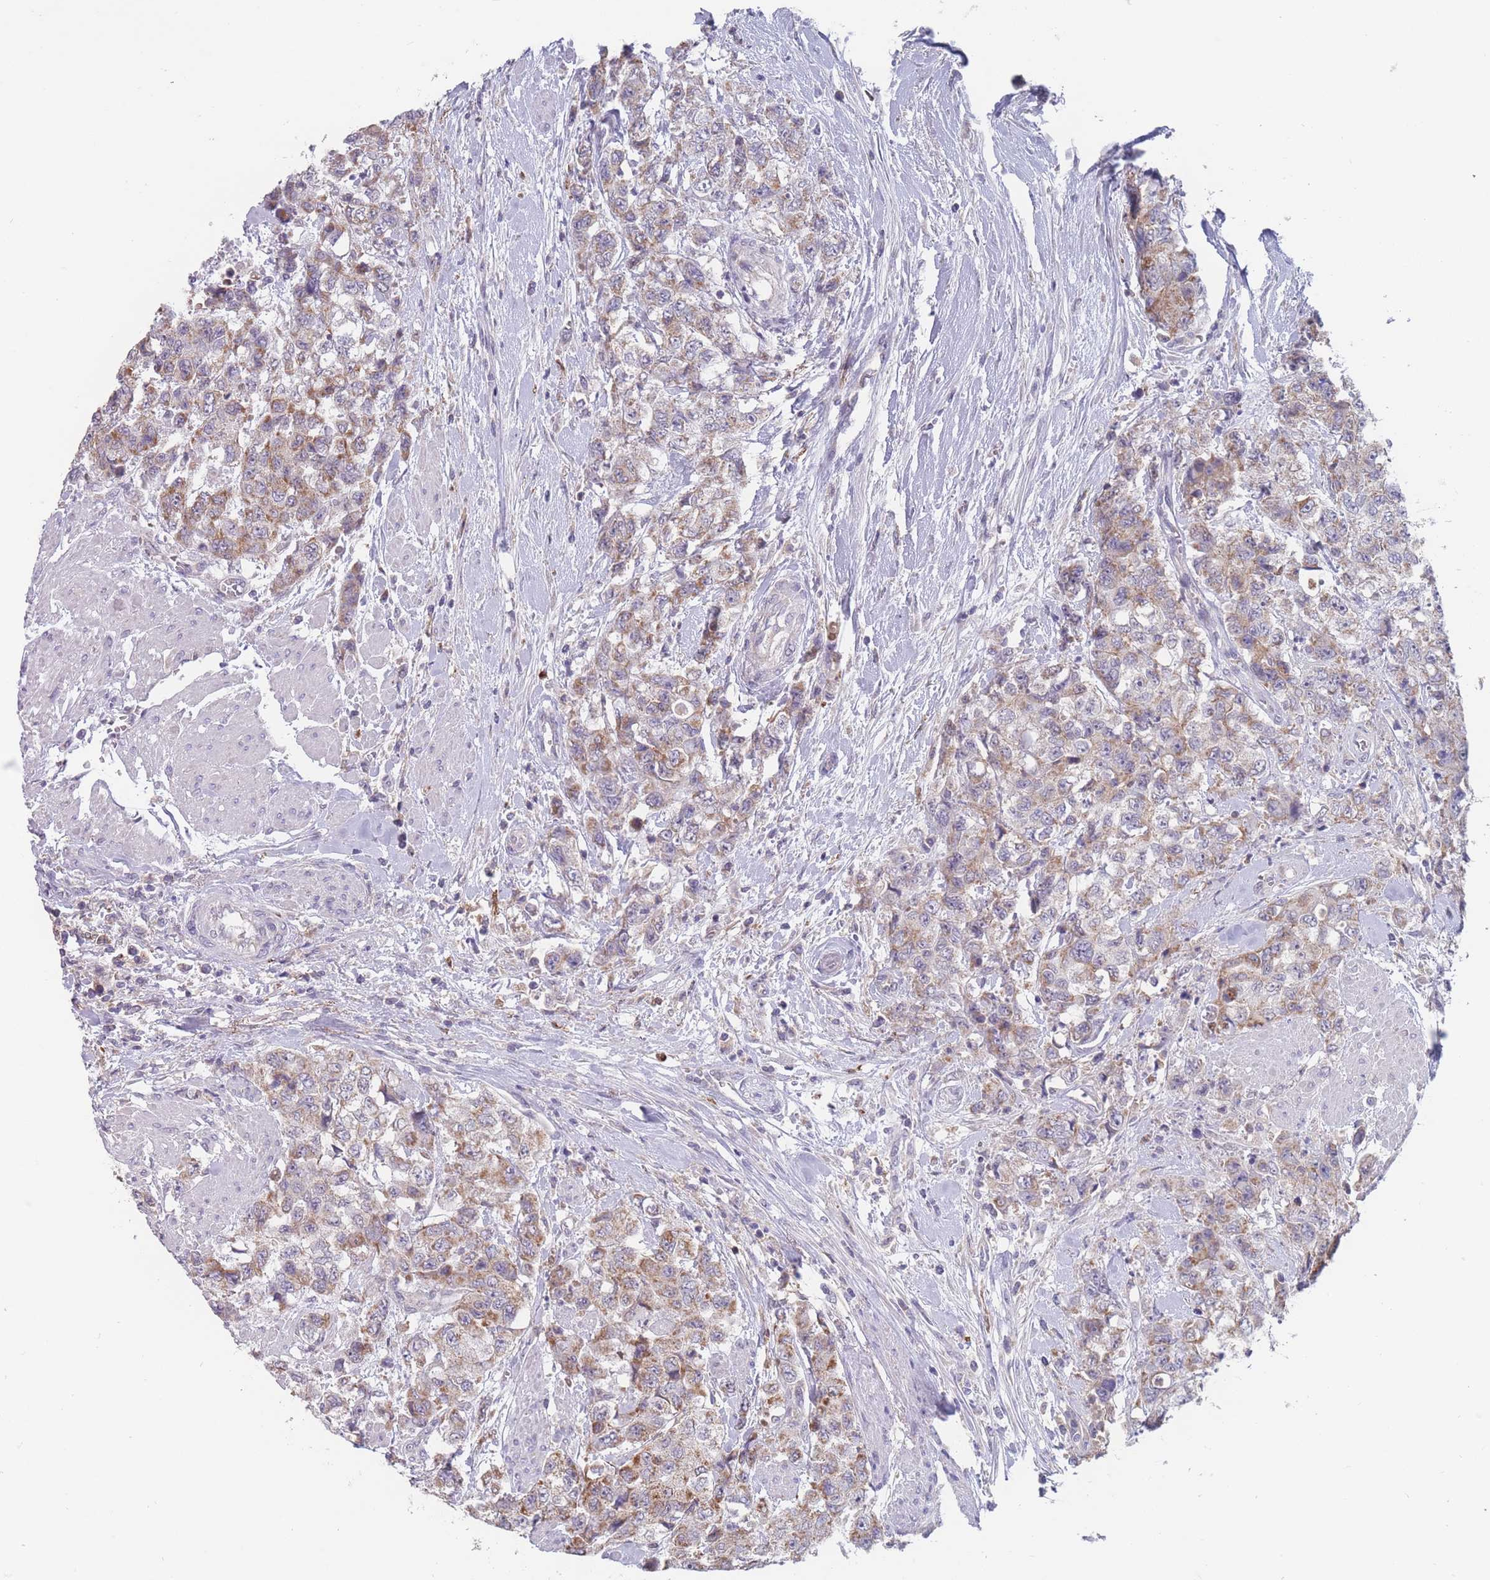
{"staining": {"intensity": "moderate", "quantity": "25%-75%", "location": "cytoplasmic/membranous"}, "tissue": "urothelial cancer", "cell_type": "Tumor cells", "image_type": "cancer", "snomed": [{"axis": "morphology", "description": "Urothelial carcinoma, High grade"}, {"axis": "topography", "description": "Urinary bladder"}], "caption": "Human urothelial cancer stained for a protein (brown) exhibits moderate cytoplasmic/membranous positive positivity in approximately 25%-75% of tumor cells.", "gene": "PEX7", "patient": {"sex": "female", "age": 78}}